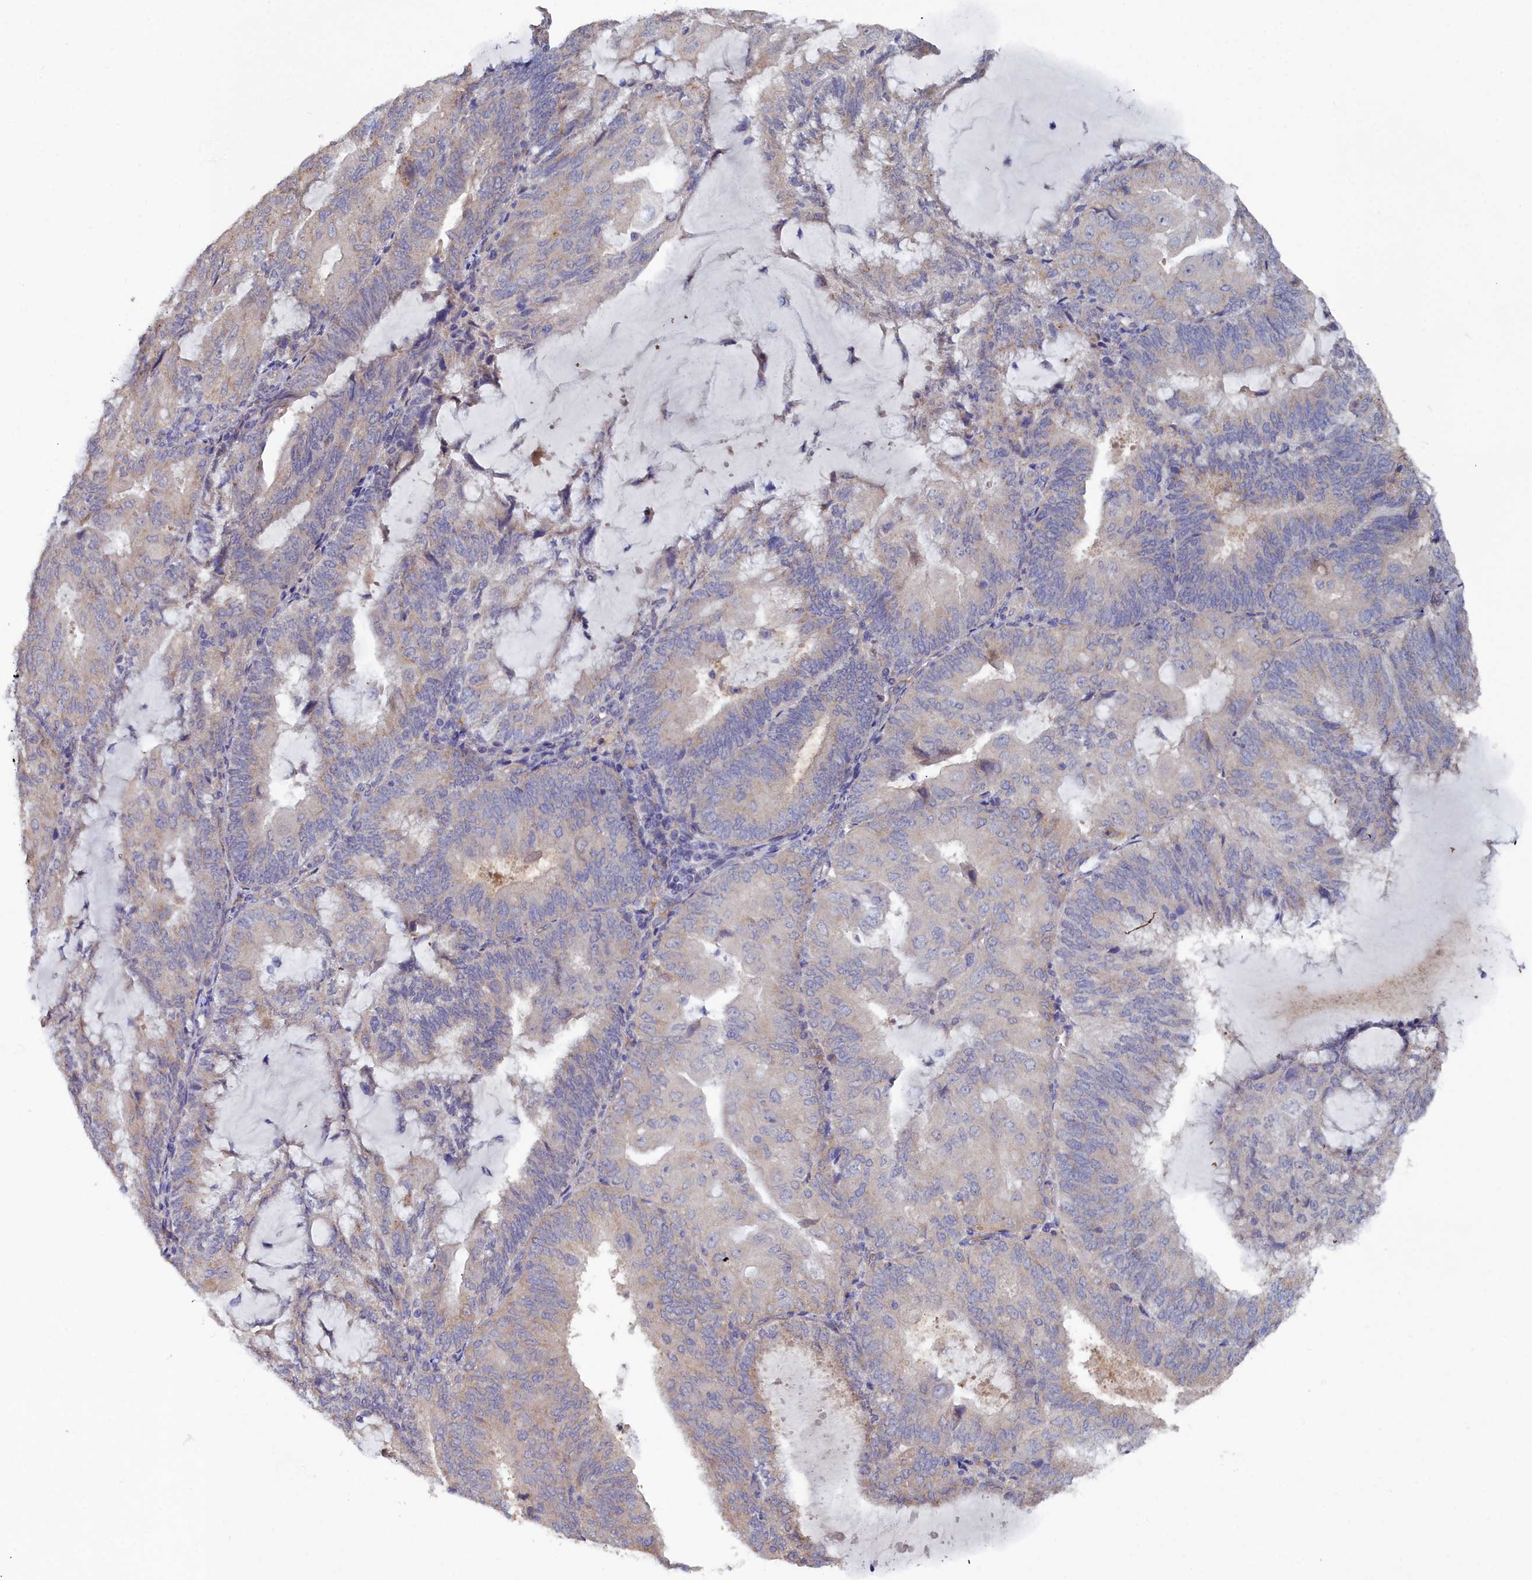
{"staining": {"intensity": "negative", "quantity": "none", "location": "none"}, "tissue": "endometrial cancer", "cell_type": "Tumor cells", "image_type": "cancer", "snomed": [{"axis": "morphology", "description": "Adenocarcinoma, NOS"}, {"axis": "topography", "description": "Endometrium"}], "caption": "DAB (3,3'-diaminobenzidine) immunohistochemical staining of adenocarcinoma (endometrial) exhibits no significant staining in tumor cells.", "gene": "RDX", "patient": {"sex": "female", "age": 81}}